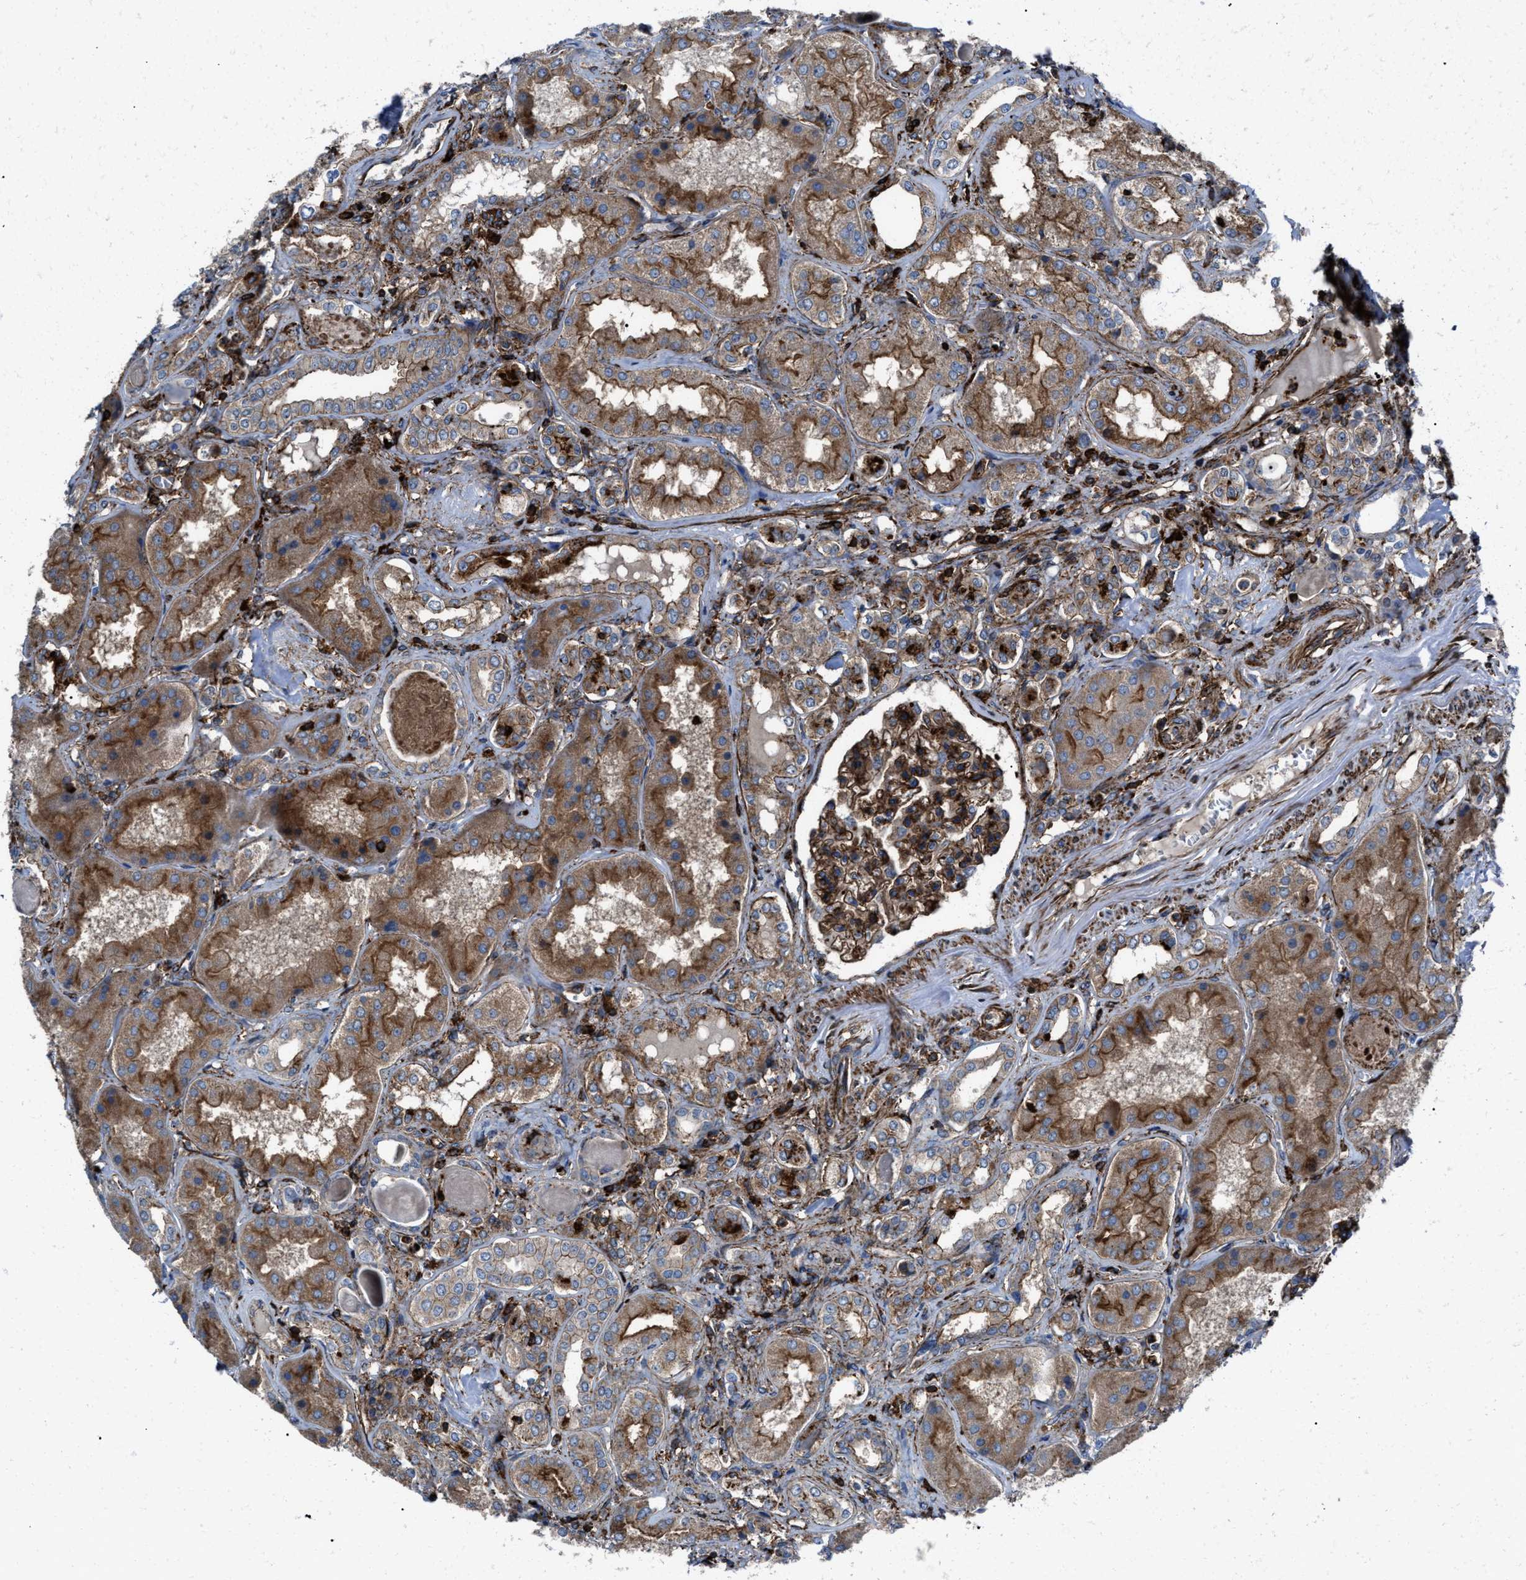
{"staining": {"intensity": "moderate", "quantity": ">75%", "location": "cytoplasmic/membranous"}, "tissue": "kidney", "cell_type": "Cells in glomeruli", "image_type": "normal", "snomed": [{"axis": "morphology", "description": "Normal tissue, NOS"}, {"axis": "topography", "description": "Kidney"}], "caption": "Protein staining by immunohistochemistry reveals moderate cytoplasmic/membranous expression in approximately >75% of cells in glomeruli in unremarkable kidney.", "gene": "AGPAT2", "patient": {"sex": "female", "age": 56}}